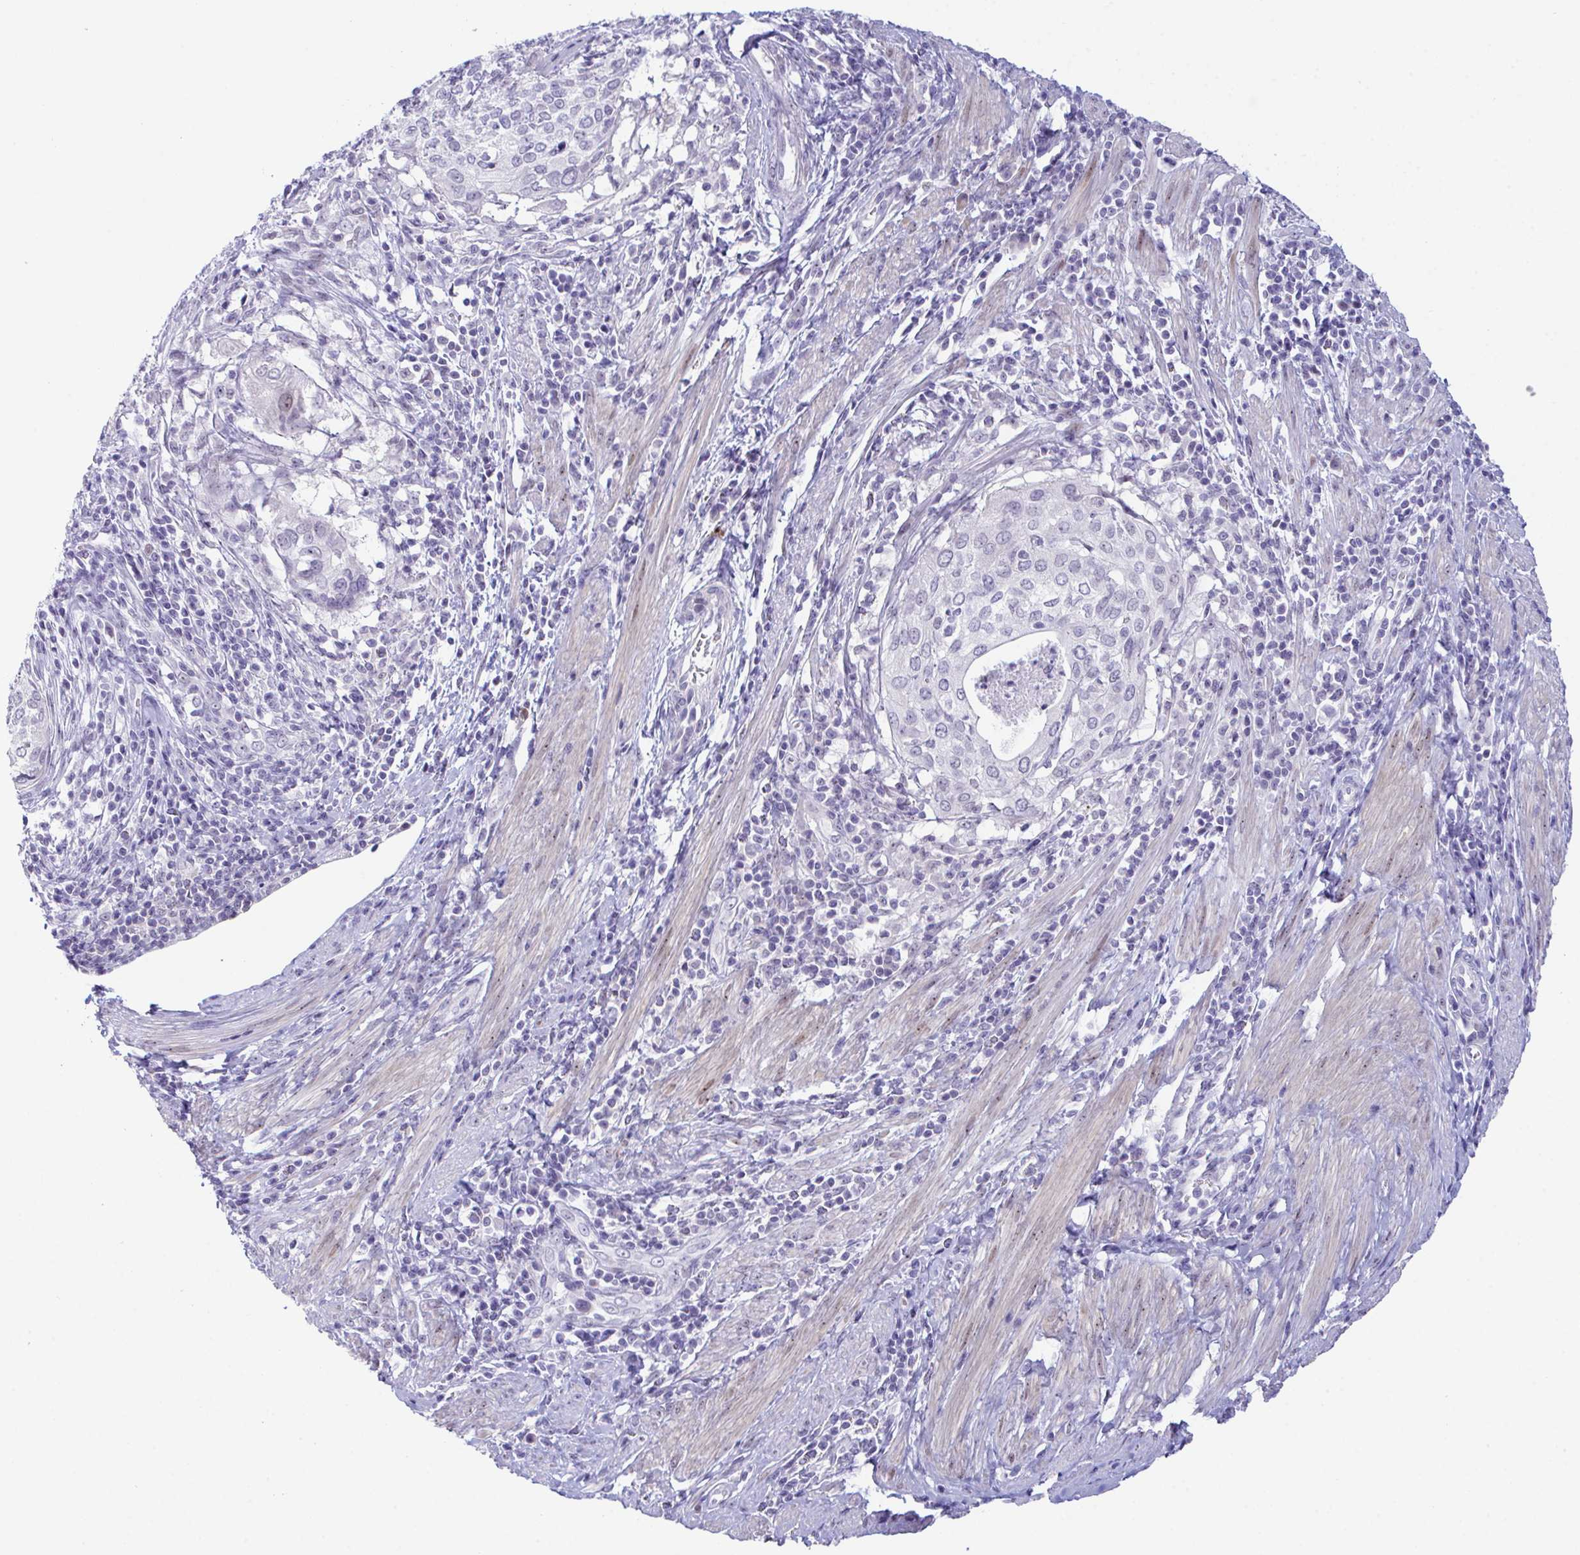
{"staining": {"intensity": "negative", "quantity": "none", "location": "none"}, "tissue": "cervical cancer", "cell_type": "Tumor cells", "image_type": "cancer", "snomed": [{"axis": "morphology", "description": "Squamous cell carcinoma, NOS"}, {"axis": "topography", "description": "Cervix"}], "caption": "A high-resolution histopathology image shows immunohistochemistry (IHC) staining of cervical cancer (squamous cell carcinoma), which displays no significant staining in tumor cells.", "gene": "USP35", "patient": {"sex": "female", "age": 38}}